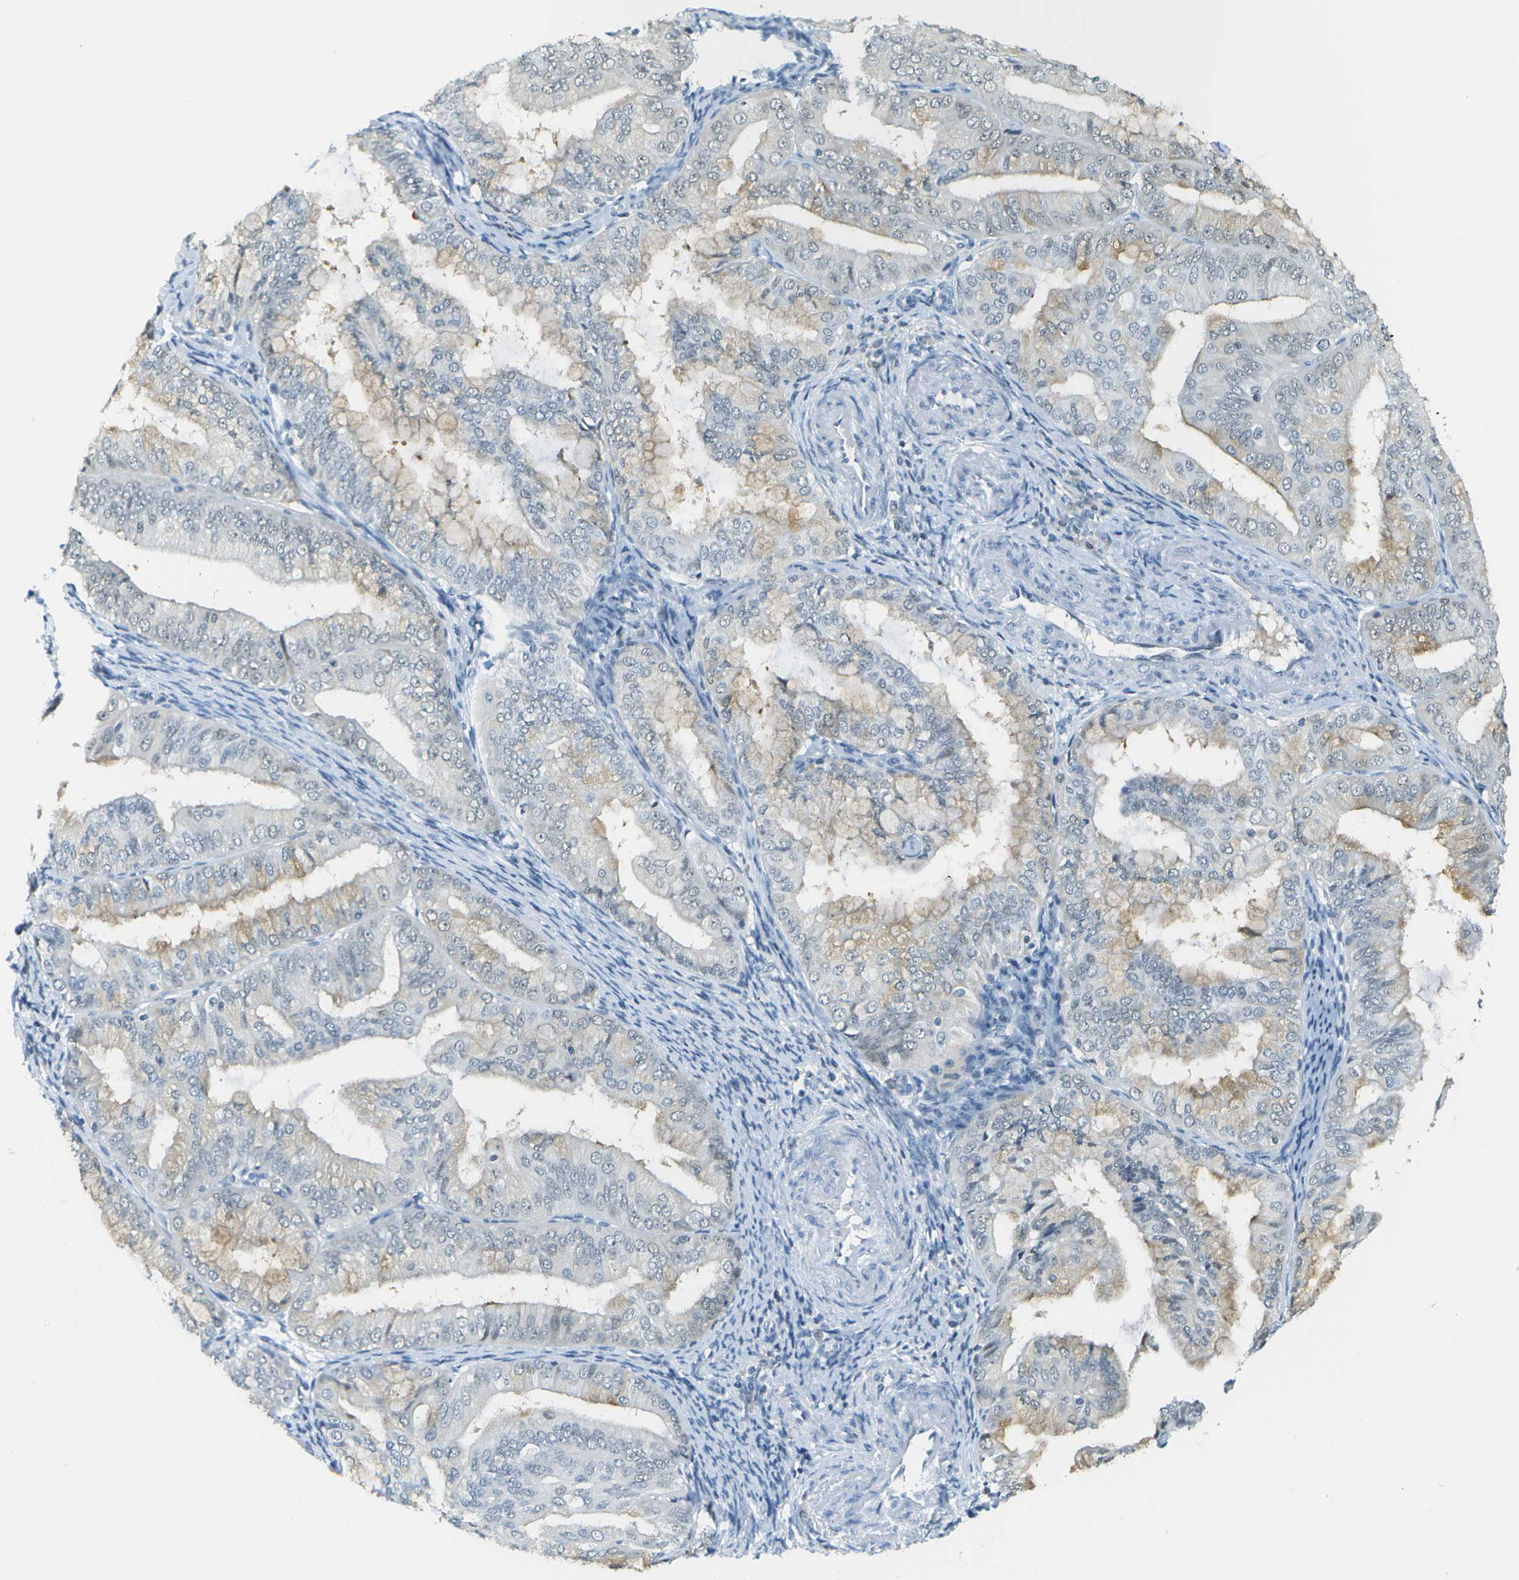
{"staining": {"intensity": "weak", "quantity": "<25%", "location": "cytoplasmic/membranous"}, "tissue": "endometrial cancer", "cell_type": "Tumor cells", "image_type": "cancer", "snomed": [{"axis": "morphology", "description": "Adenocarcinoma, NOS"}, {"axis": "topography", "description": "Endometrium"}], "caption": "High magnification brightfield microscopy of adenocarcinoma (endometrial) stained with DAB (3,3'-diaminobenzidine) (brown) and counterstained with hematoxylin (blue): tumor cells show no significant positivity.", "gene": "NEK11", "patient": {"sex": "female", "age": 63}}